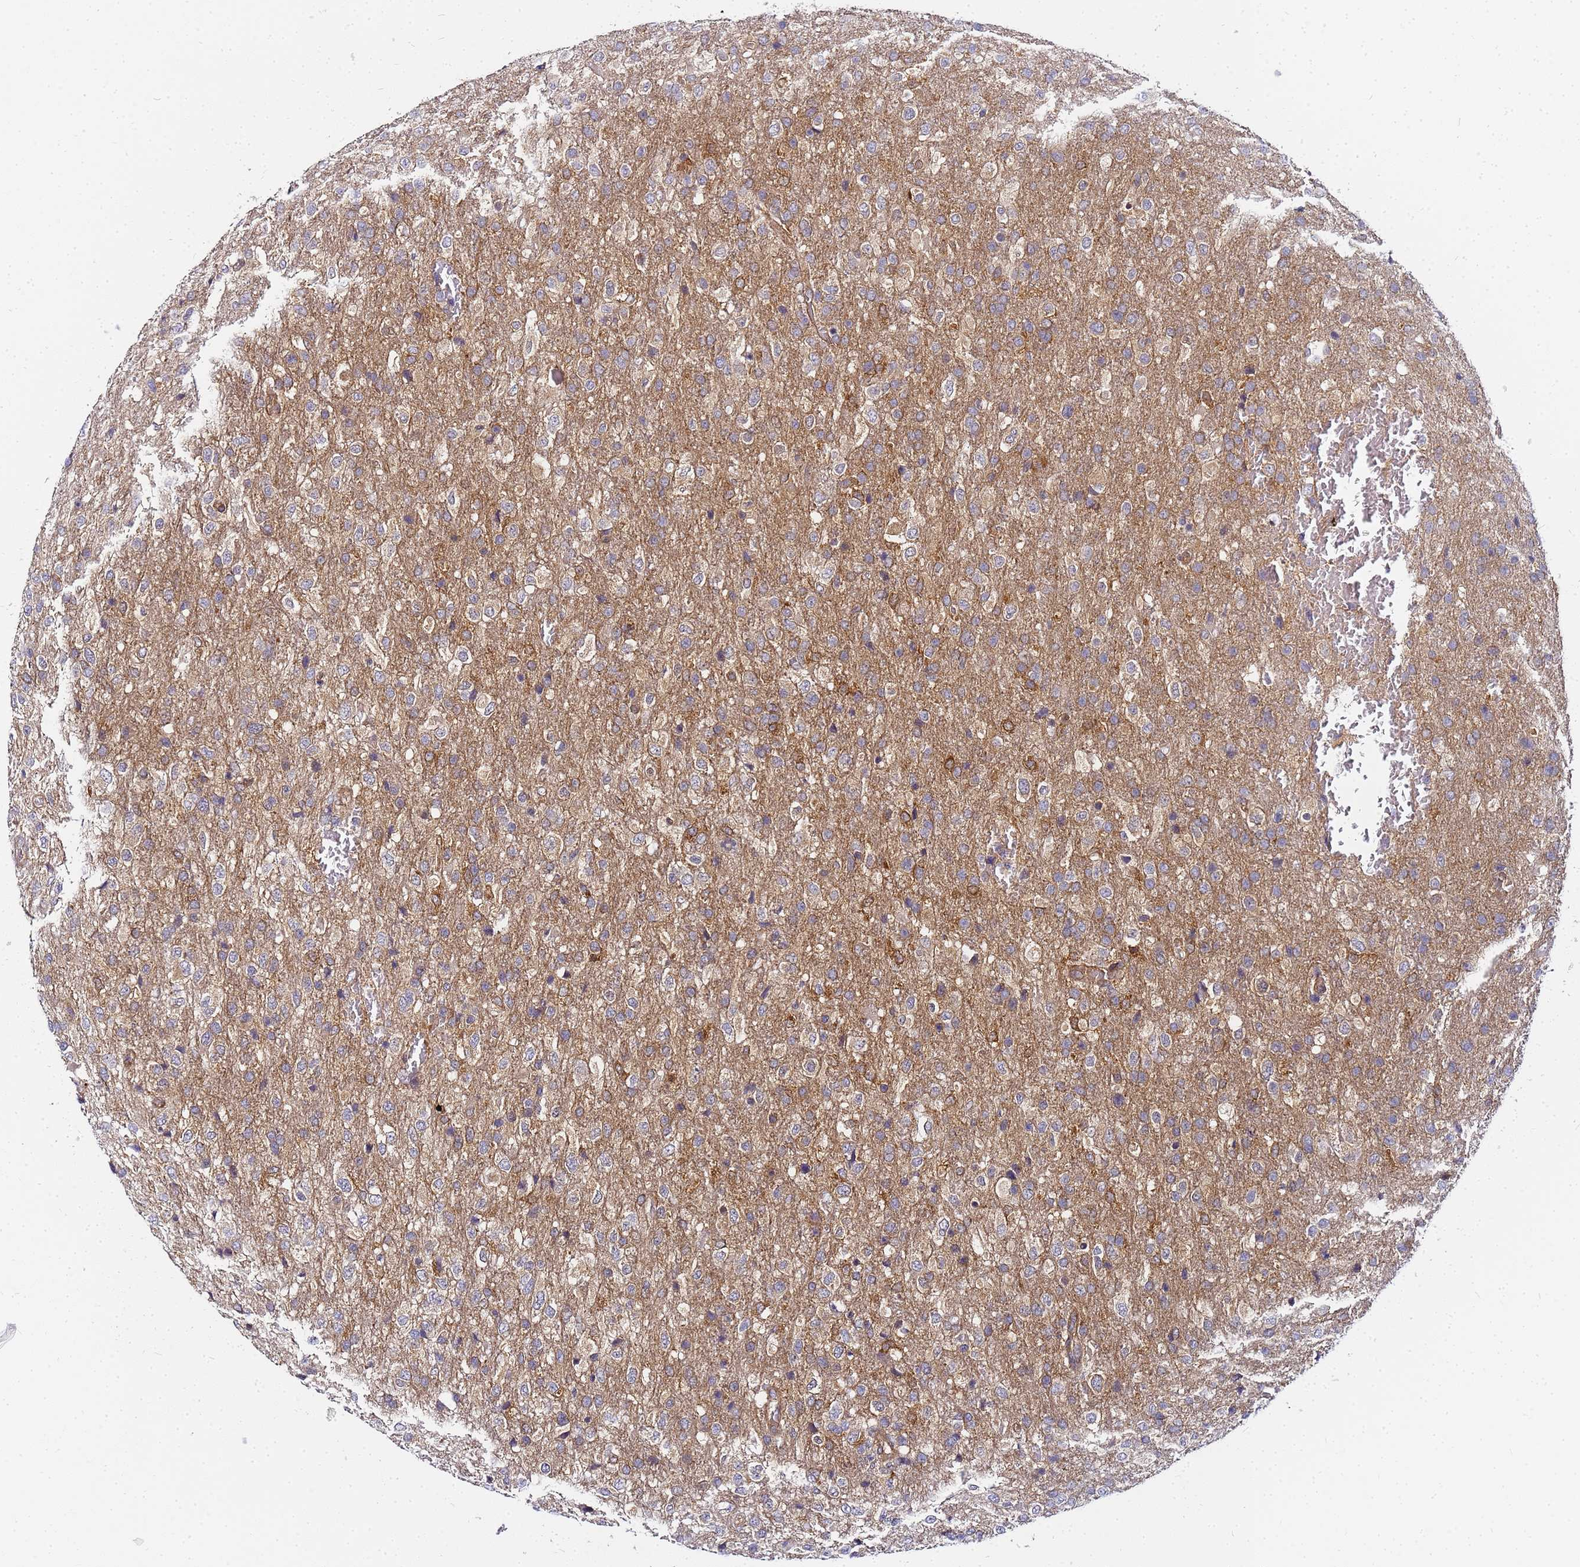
{"staining": {"intensity": "negative", "quantity": "none", "location": "none"}, "tissue": "glioma", "cell_type": "Tumor cells", "image_type": "cancer", "snomed": [{"axis": "morphology", "description": "Glioma, malignant, High grade"}, {"axis": "topography", "description": "Brain"}], "caption": "IHC photomicrograph of malignant glioma (high-grade) stained for a protein (brown), which demonstrates no staining in tumor cells.", "gene": "CHM", "patient": {"sex": "female", "age": 74}}